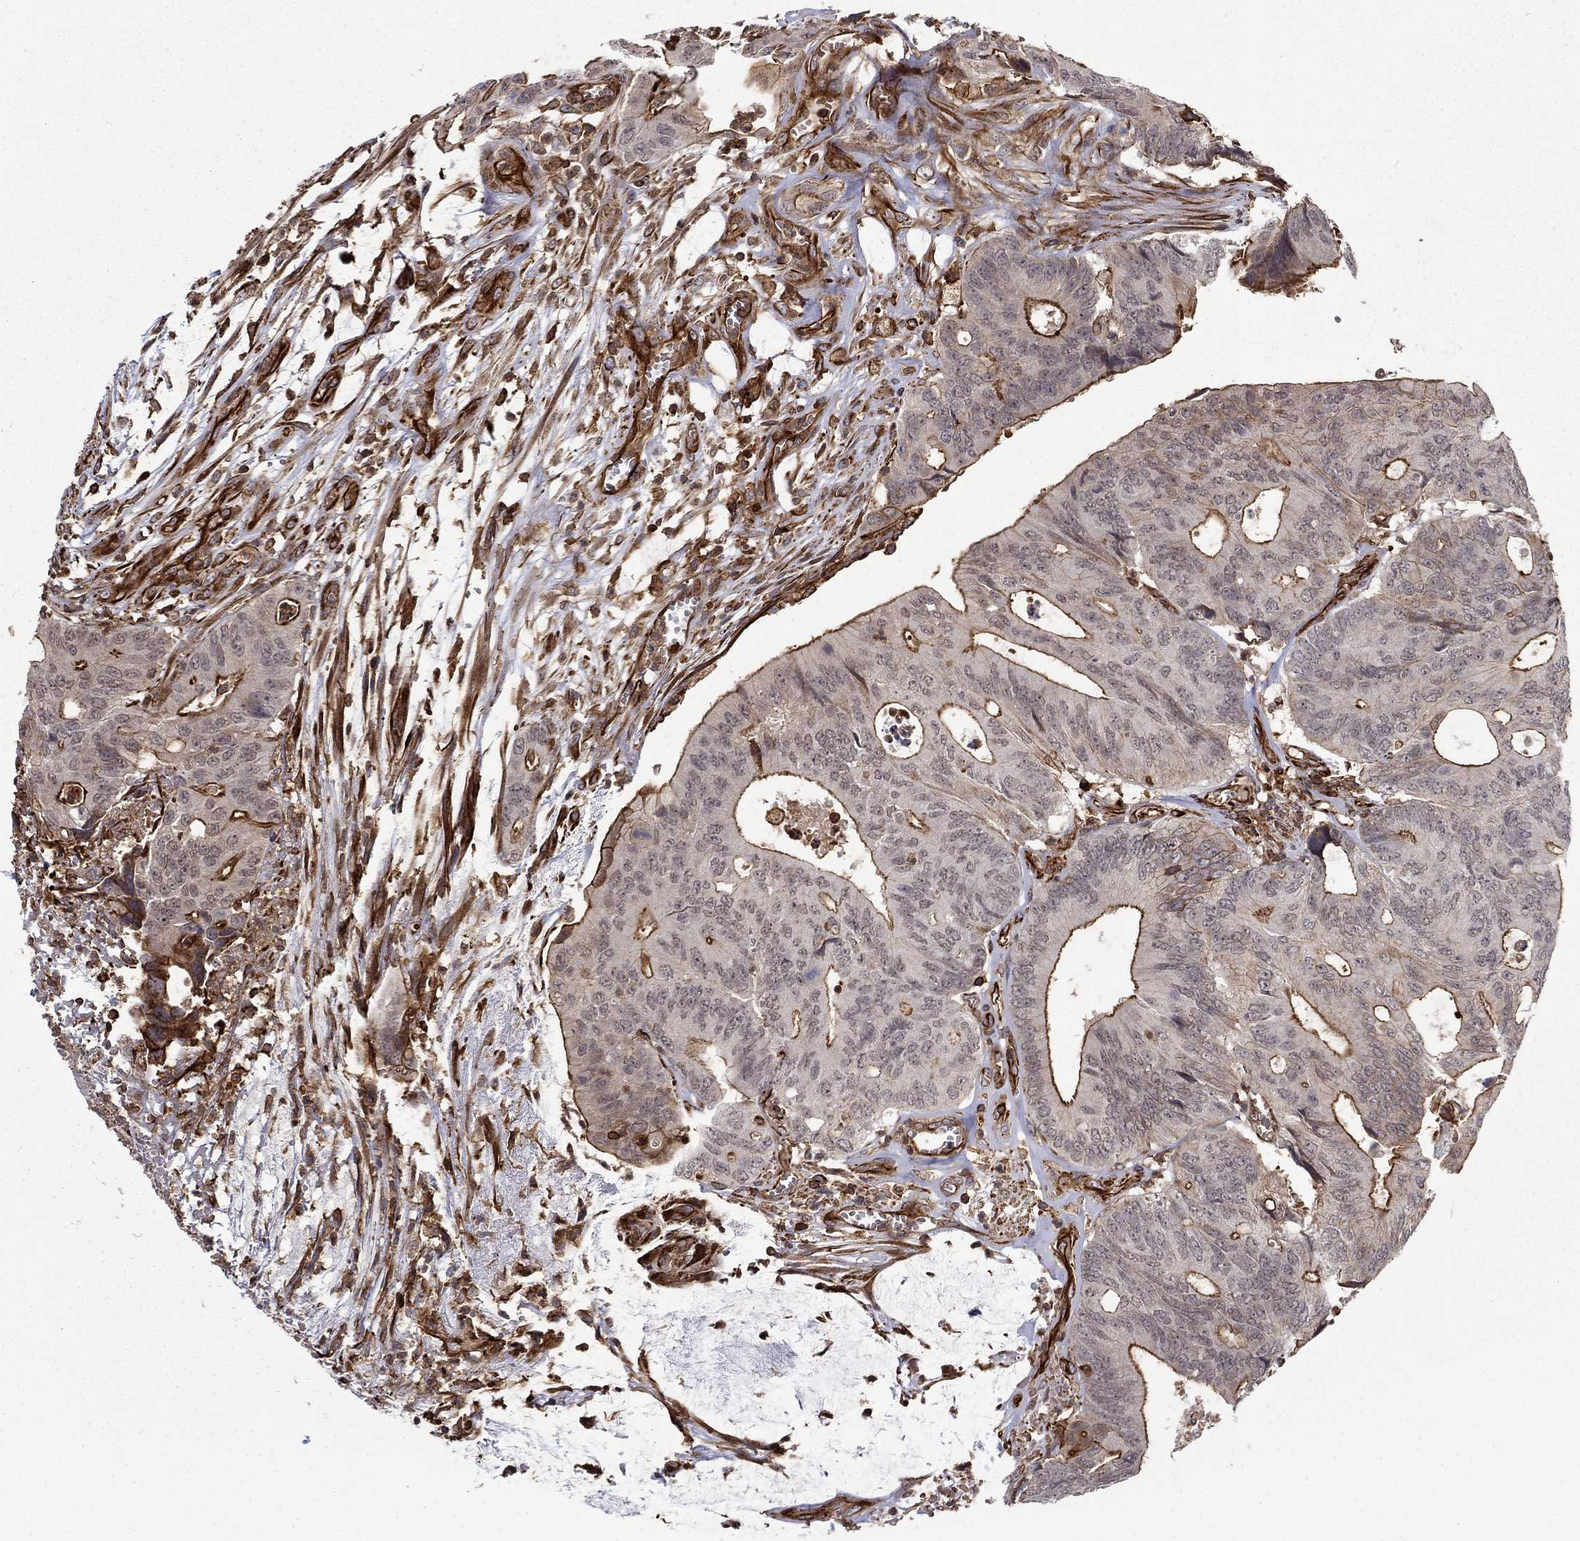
{"staining": {"intensity": "strong", "quantity": "25%-75%", "location": "cytoplasmic/membranous"}, "tissue": "colorectal cancer", "cell_type": "Tumor cells", "image_type": "cancer", "snomed": [{"axis": "morphology", "description": "Normal tissue, NOS"}, {"axis": "morphology", "description": "Adenocarcinoma, NOS"}, {"axis": "topography", "description": "Colon"}], "caption": "A histopathology image showing strong cytoplasmic/membranous expression in approximately 25%-75% of tumor cells in colorectal cancer (adenocarcinoma), as visualized by brown immunohistochemical staining.", "gene": "ADM", "patient": {"sex": "male", "age": 65}}